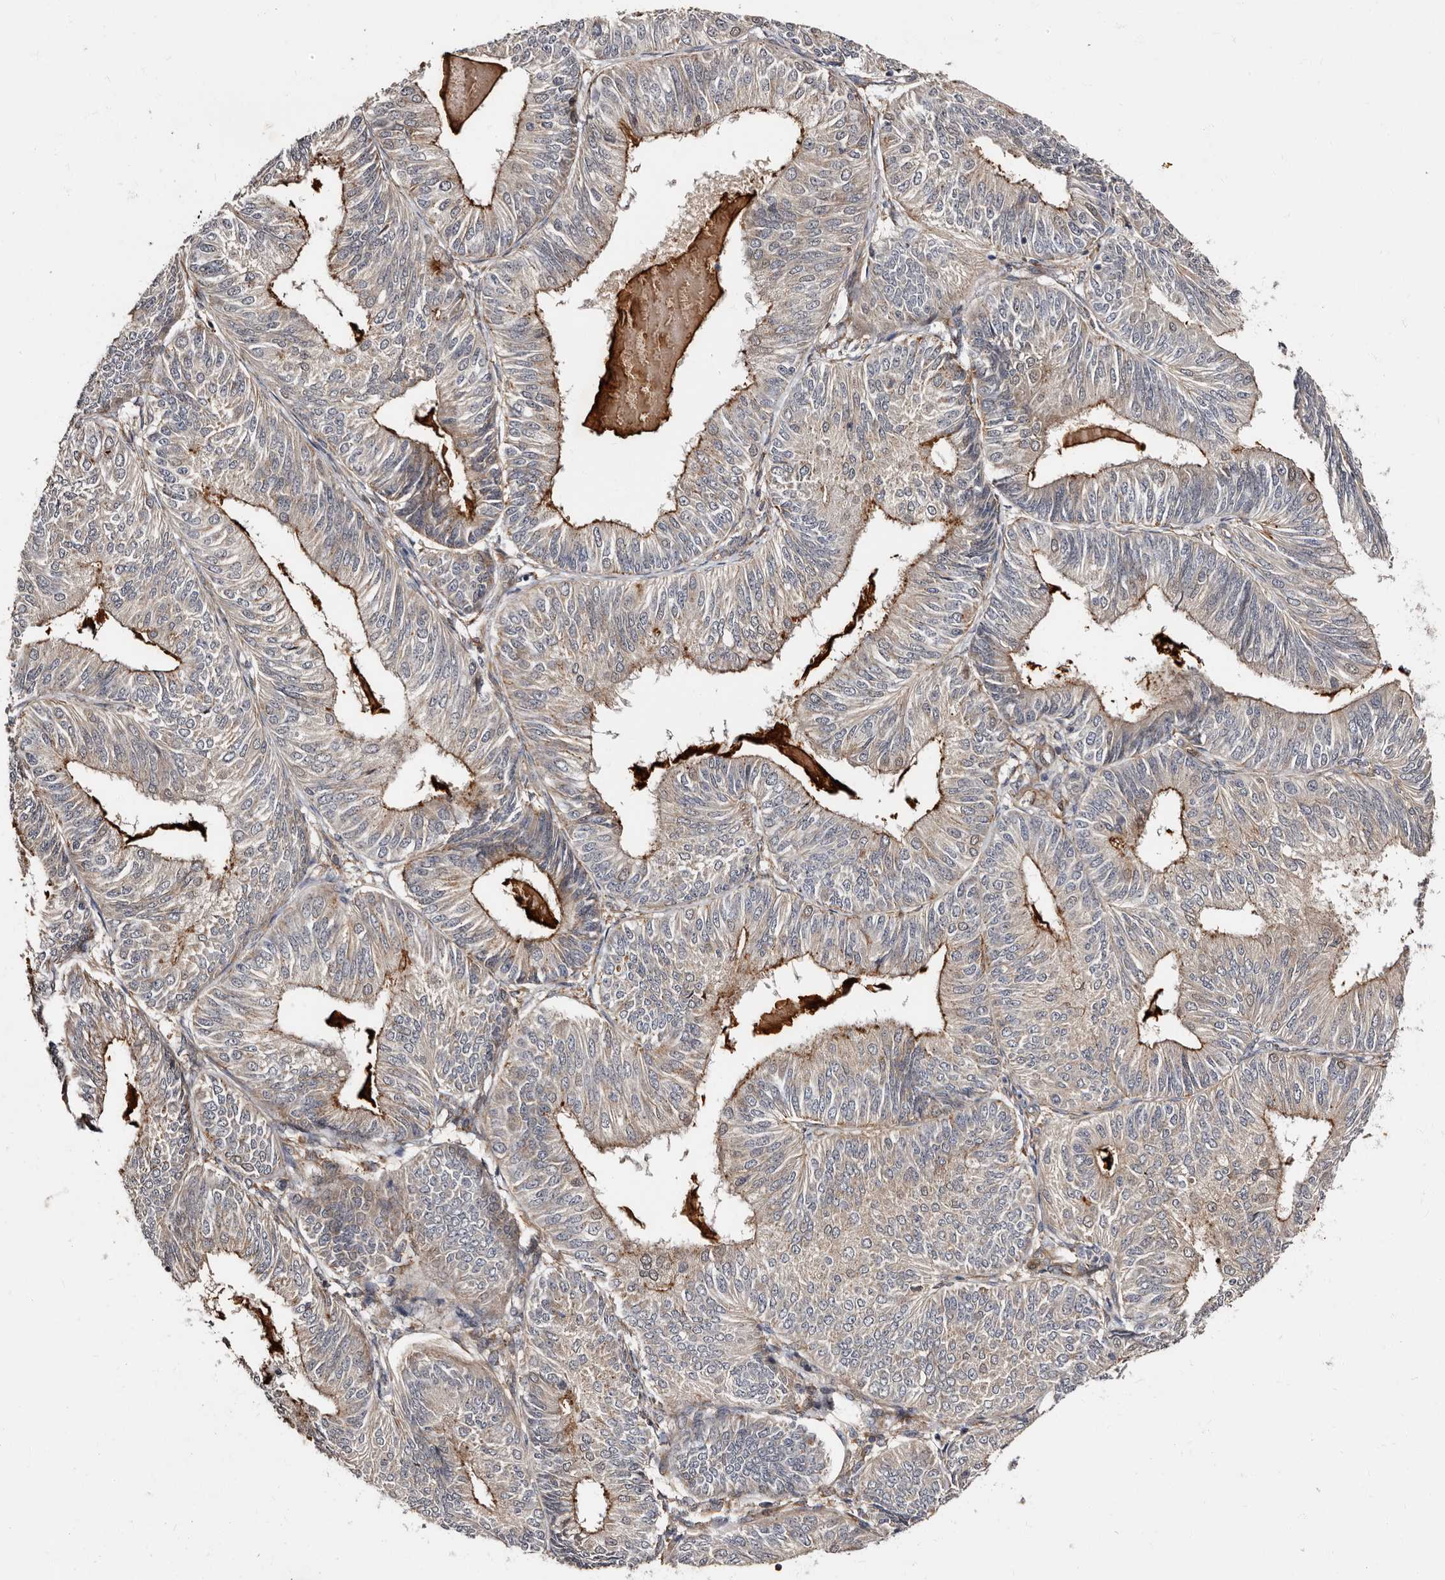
{"staining": {"intensity": "moderate", "quantity": "<25%", "location": "cytoplasmic/membranous"}, "tissue": "endometrial cancer", "cell_type": "Tumor cells", "image_type": "cancer", "snomed": [{"axis": "morphology", "description": "Adenocarcinoma, NOS"}, {"axis": "topography", "description": "Endometrium"}], "caption": "Protein staining of endometrial adenocarcinoma tissue demonstrates moderate cytoplasmic/membranous expression in approximately <25% of tumor cells.", "gene": "TBC1D22B", "patient": {"sex": "female", "age": 58}}